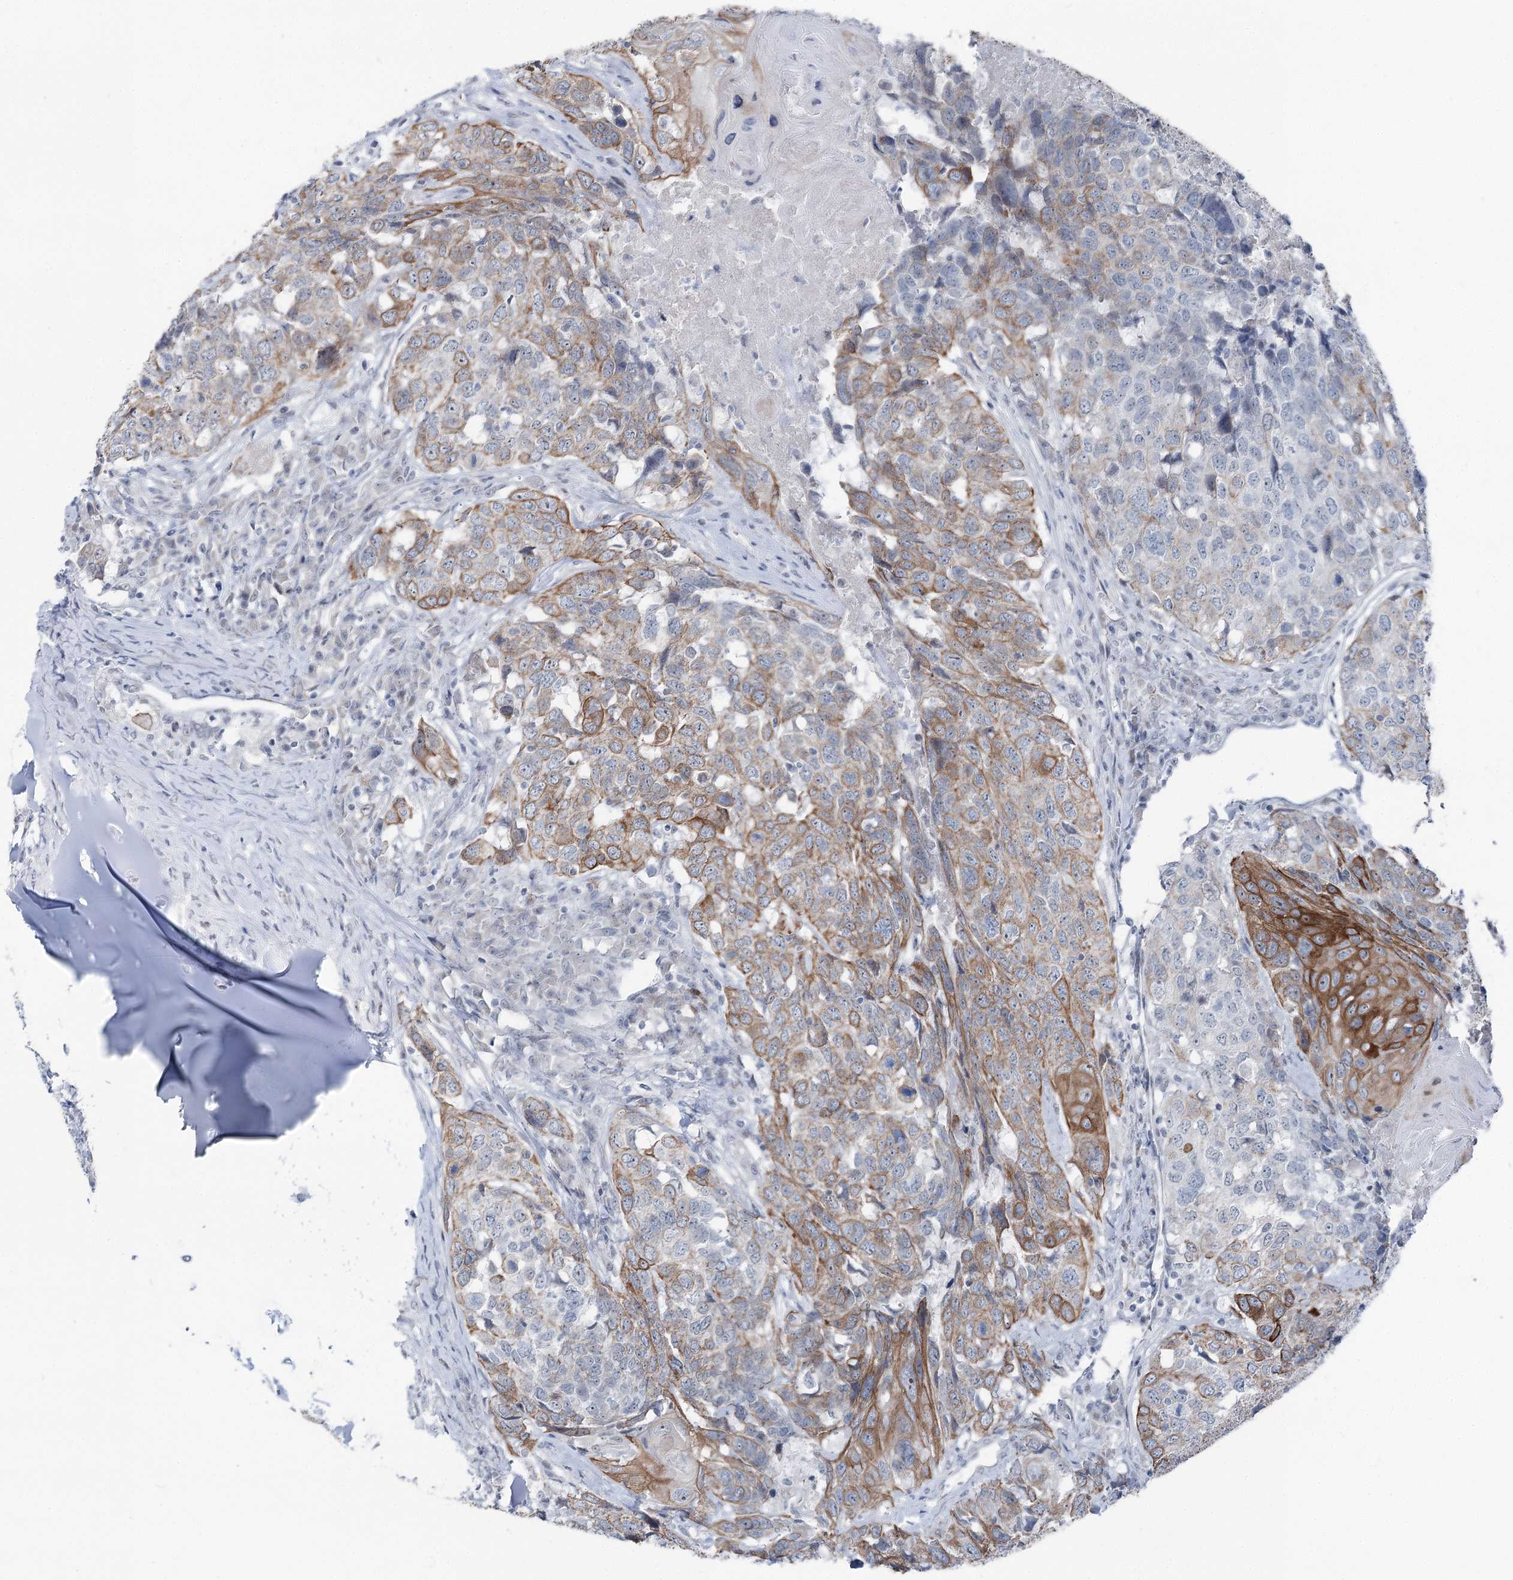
{"staining": {"intensity": "moderate", "quantity": "25%-75%", "location": "cytoplasmic/membranous"}, "tissue": "head and neck cancer", "cell_type": "Tumor cells", "image_type": "cancer", "snomed": [{"axis": "morphology", "description": "Squamous cell carcinoma, NOS"}, {"axis": "topography", "description": "Head-Neck"}], "caption": "Immunohistochemistry staining of head and neck cancer (squamous cell carcinoma), which shows medium levels of moderate cytoplasmic/membranous expression in approximately 25%-75% of tumor cells indicating moderate cytoplasmic/membranous protein expression. The staining was performed using DAB (brown) for protein detection and nuclei were counterstained in hematoxylin (blue).", "gene": "STEEP1", "patient": {"sex": "male", "age": 66}}